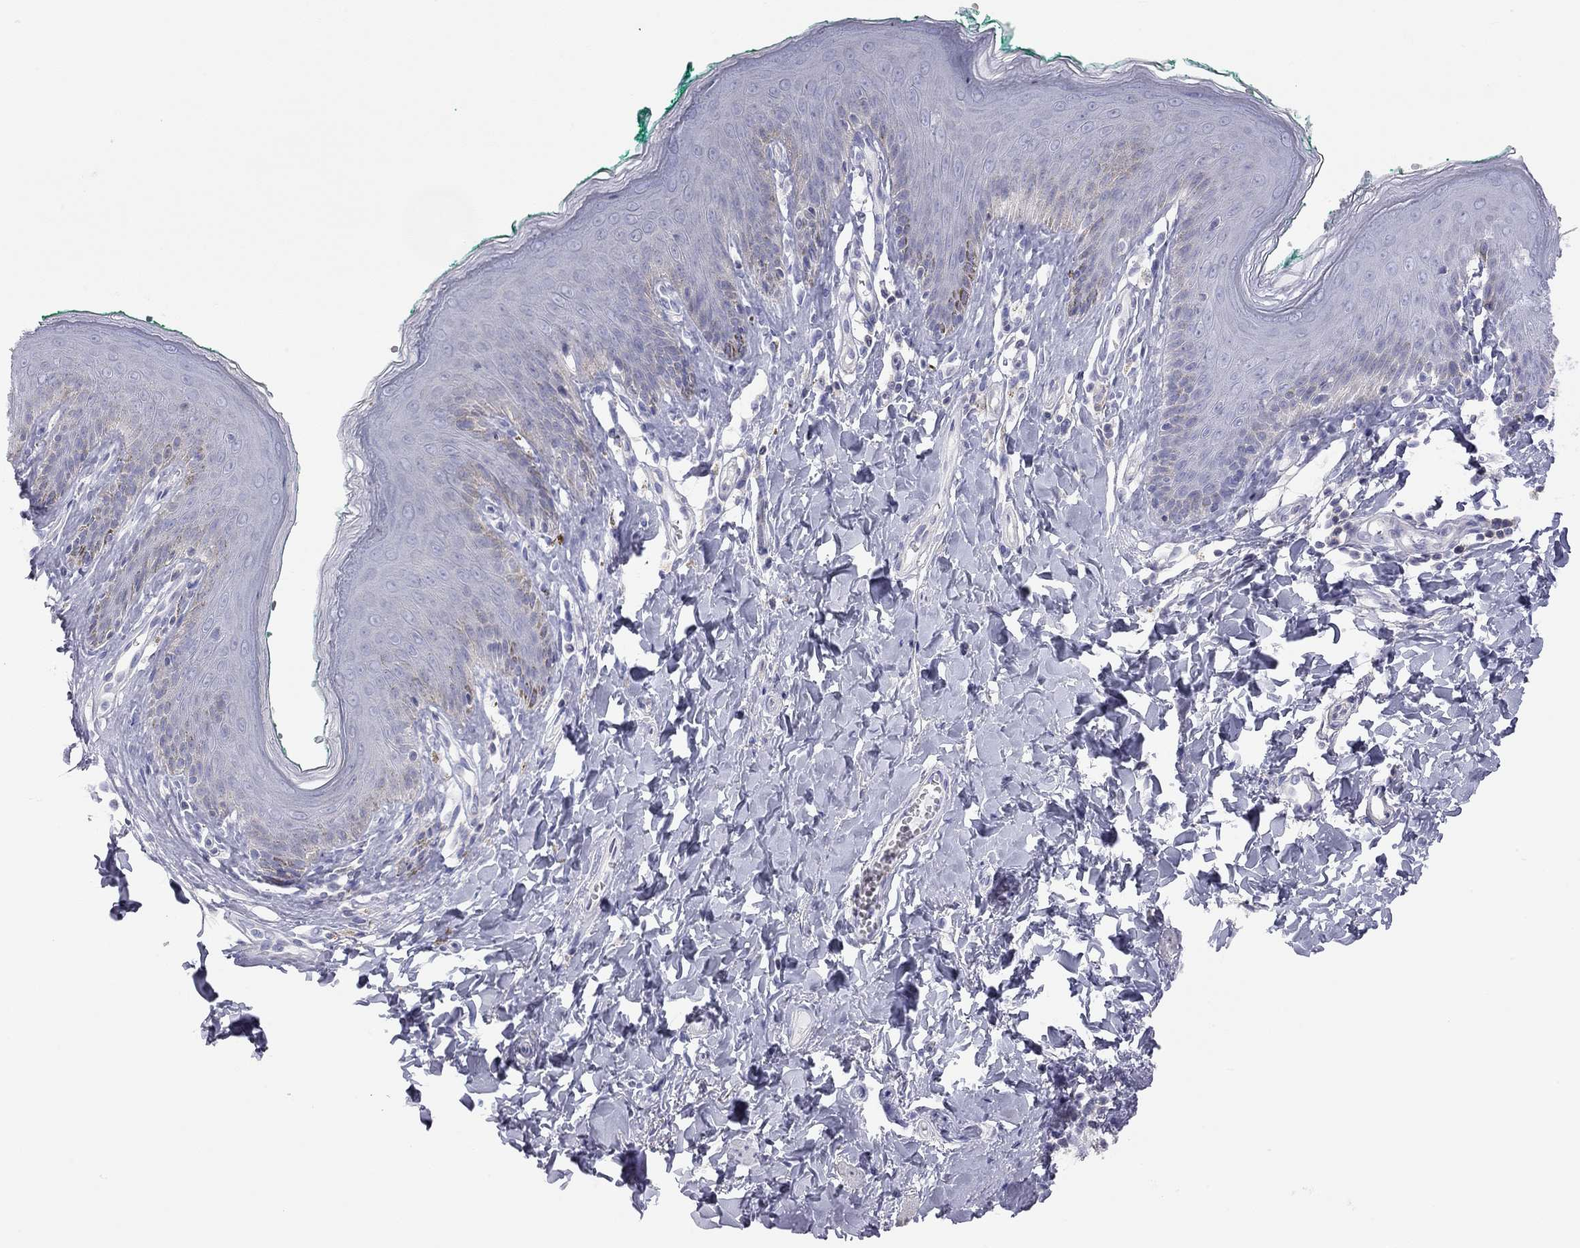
{"staining": {"intensity": "negative", "quantity": "none", "location": "none"}, "tissue": "skin", "cell_type": "Epidermal cells", "image_type": "normal", "snomed": [{"axis": "morphology", "description": "Normal tissue, NOS"}, {"axis": "topography", "description": "Vulva"}], "caption": "High power microscopy photomicrograph of an immunohistochemistry histopathology image of normal skin, revealing no significant positivity in epidermal cells.", "gene": "ADCYAP1", "patient": {"sex": "female", "age": 66}}